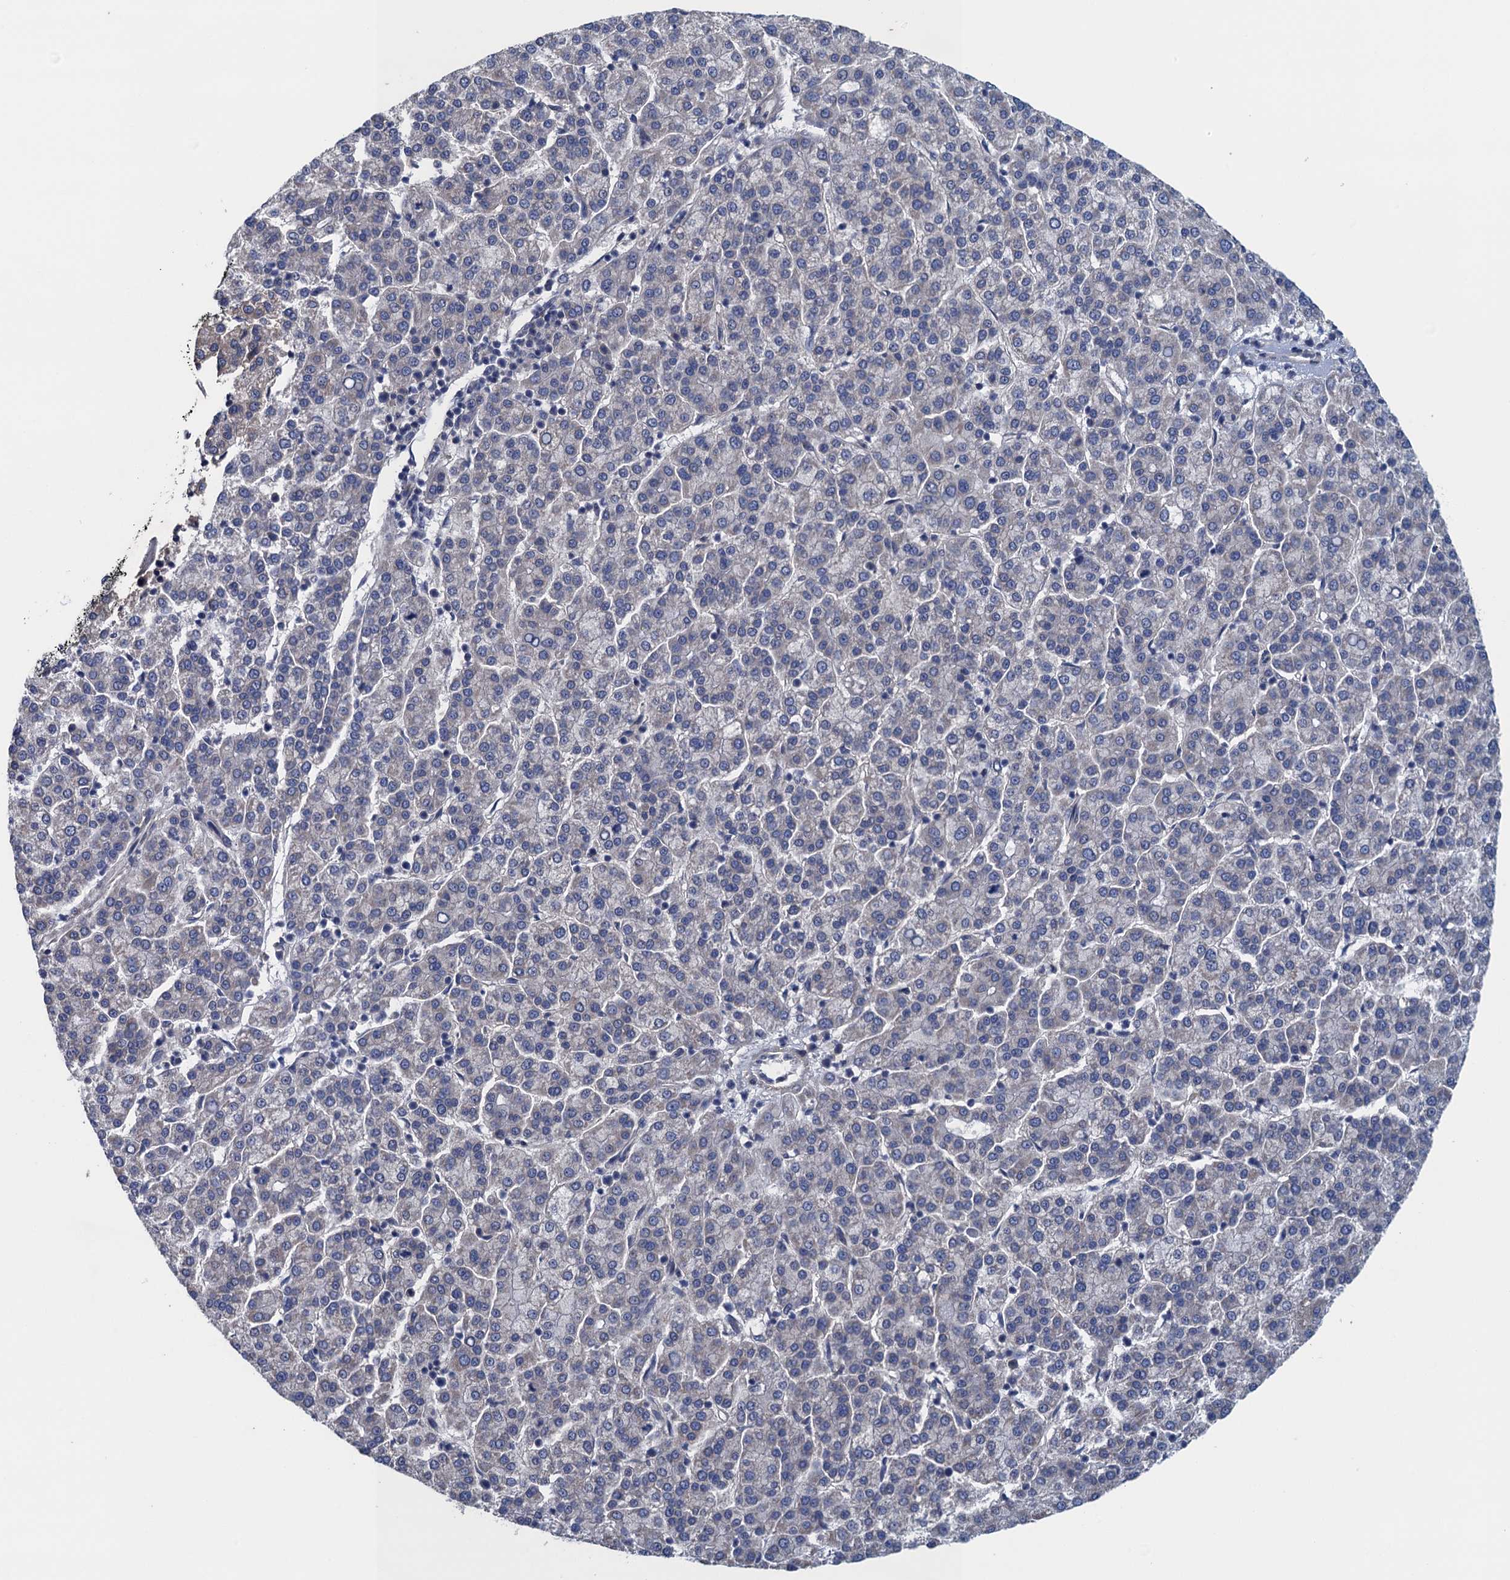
{"staining": {"intensity": "negative", "quantity": "none", "location": "none"}, "tissue": "liver cancer", "cell_type": "Tumor cells", "image_type": "cancer", "snomed": [{"axis": "morphology", "description": "Carcinoma, Hepatocellular, NOS"}, {"axis": "topography", "description": "Liver"}], "caption": "This is an immunohistochemistry (IHC) histopathology image of human liver hepatocellular carcinoma. There is no positivity in tumor cells.", "gene": "CTU2", "patient": {"sex": "female", "age": 58}}